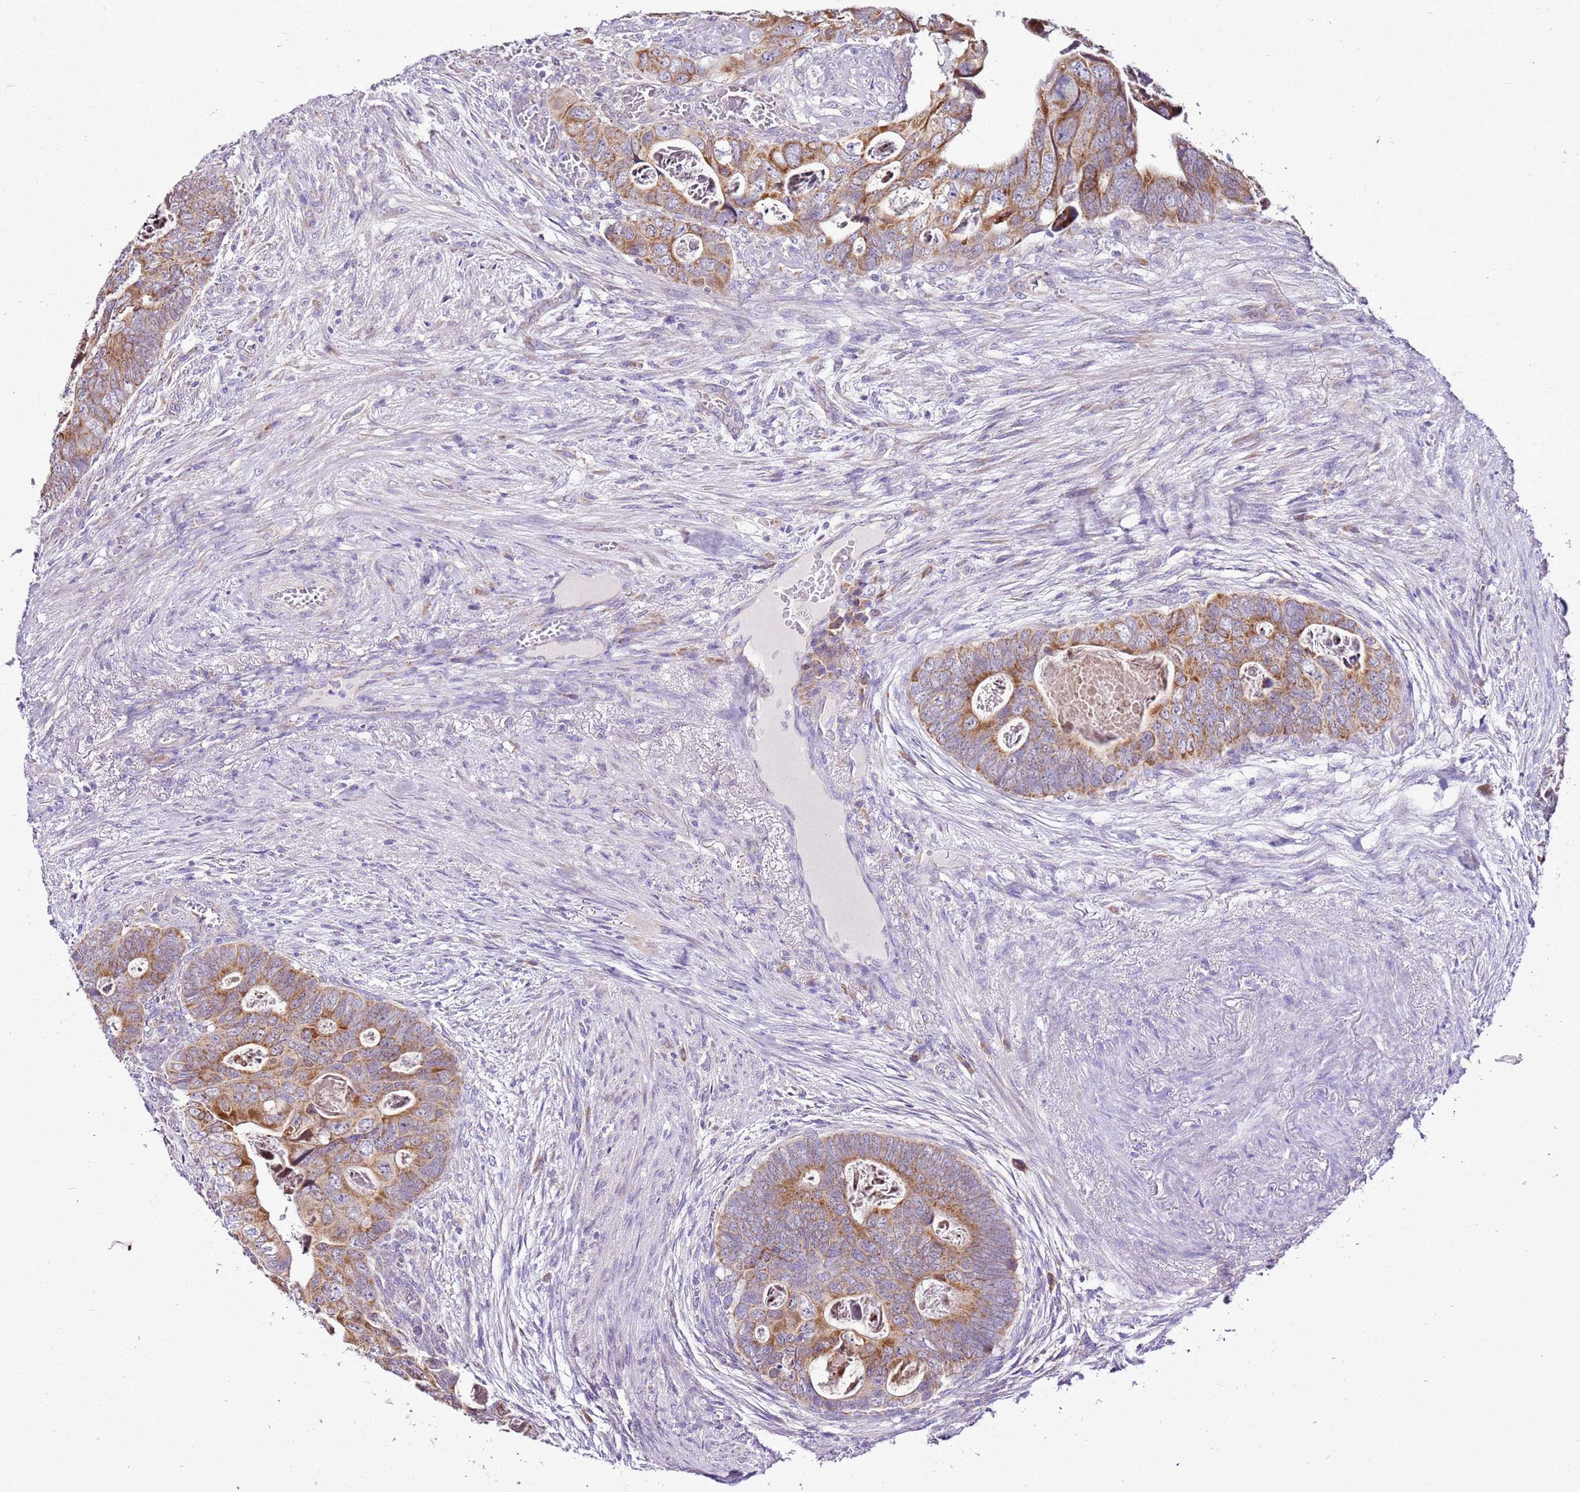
{"staining": {"intensity": "moderate", "quantity": ">75%", "location": "cytoplasmic/membranous"}, "tissue": "colorectal cancer", "cell_type": "Tumor cells", "image_type": "cancer", "snomed": [{"axis": "morphology", "description": "Adenocarcinoma, NOS"}, {"axis": "topography", "description": "Rectum"}], "caption": "This histopathology image shows immunohistochemistry (IHC) staining of colorectal cancer (adenocarcinoma), with medium moderate cytoplasmic/membranous expression in approximately >75% of tumor cells.", "gene": "MRPL36", "patient": {"sex": "female", "age": 78}}